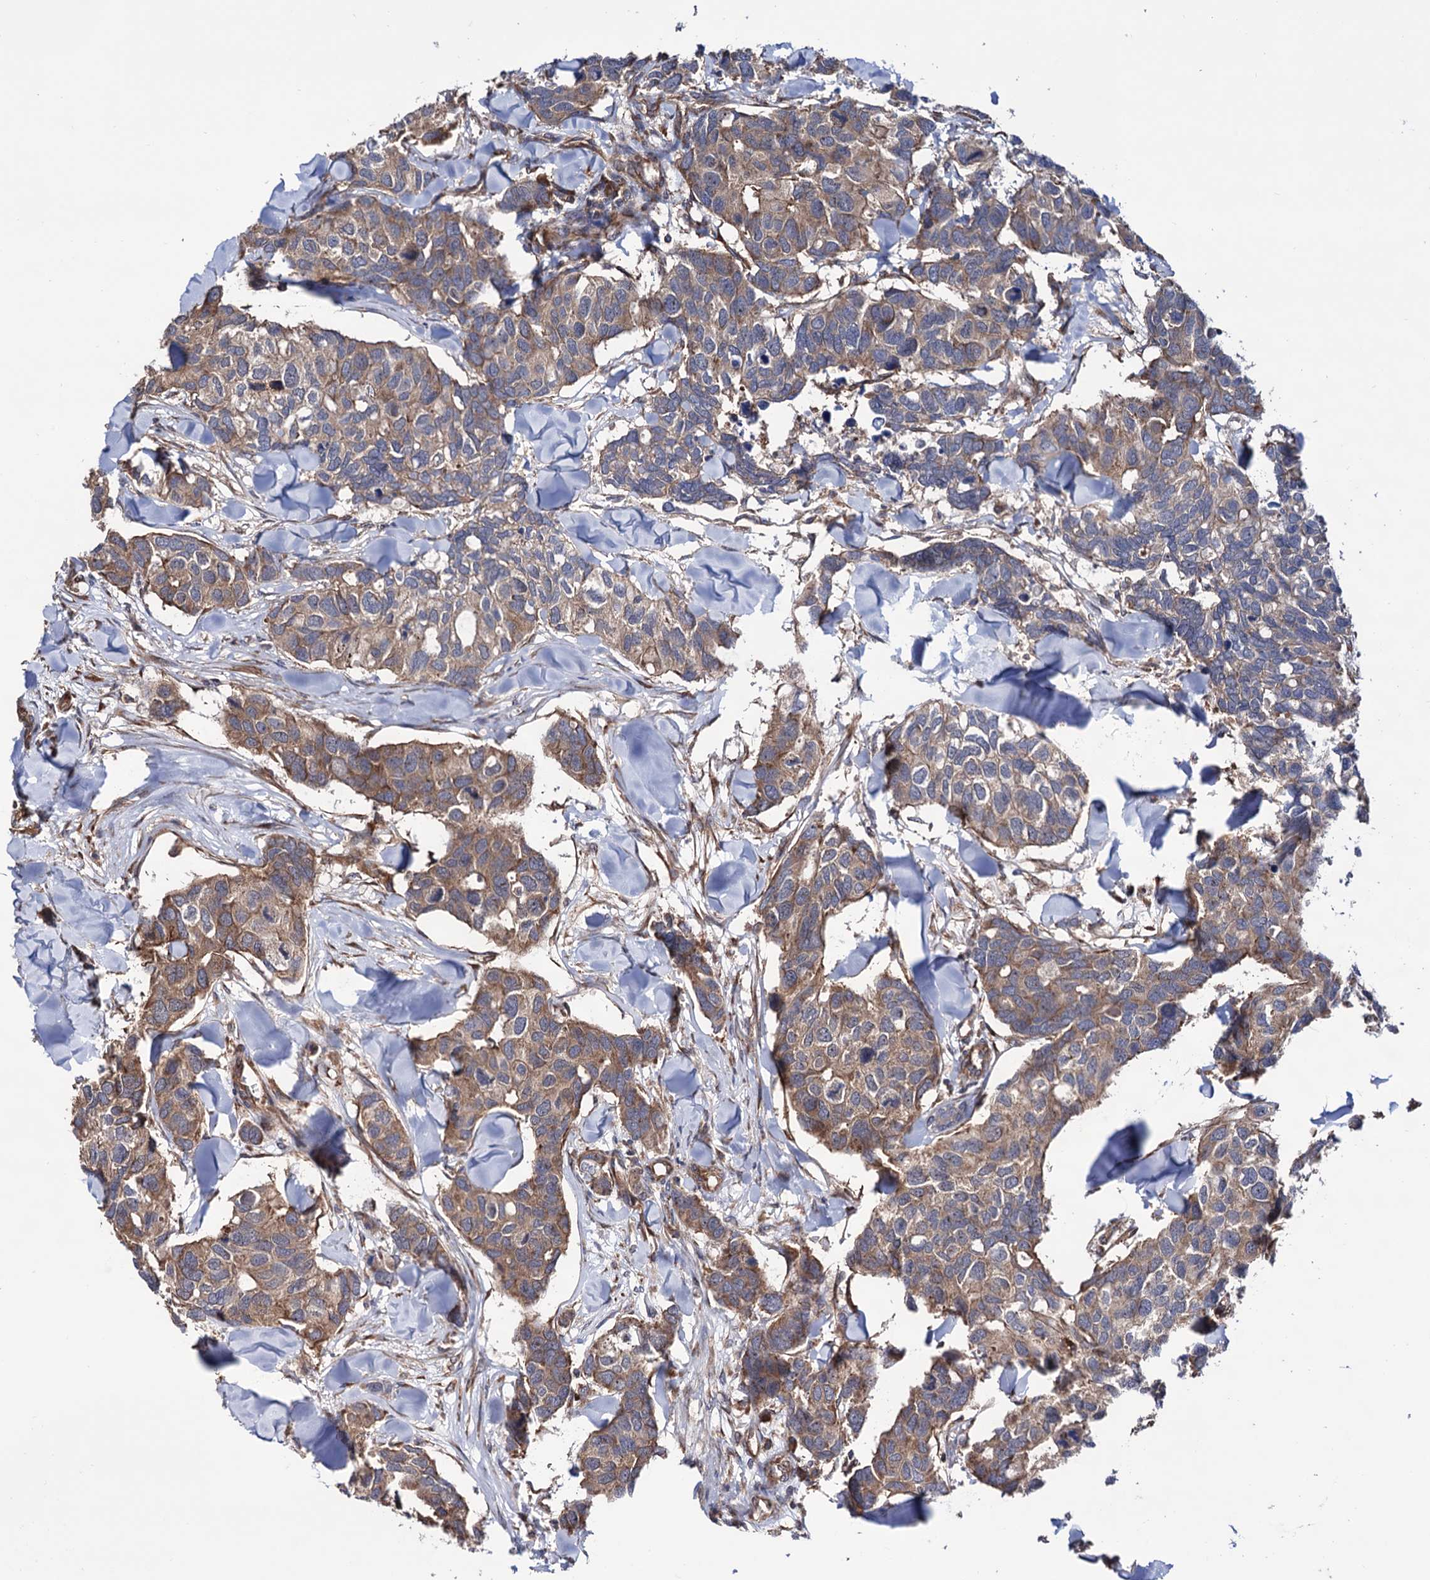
{"staining": {"intensity": "moderate", "quantity": "25%-75%", "location": "cytoplasmic/membranous"}, "tissue": "breast cancer", "cell_type": "Tumor cells", "image_type": "cancer", "snomed": [{"axis": "morphology", "description": "Duct carcinoma"}, {"axis": "topography", "description": "Breast"}], "caption": "IHC (DAB (3,3'-diaminobenzidine)) staining of human intraductal carcinoma (breast) shows moderate cytoplasmic/membranous protein positivity in approximately 25%-75% of tumor cells. The protein of interest is stained brown, and the nuclei are stained in blue (DAB IHC with brightfield microscopy, high magnification).", "gene": "FERMT2", "patient": {"sex": "female", "age": 83}}